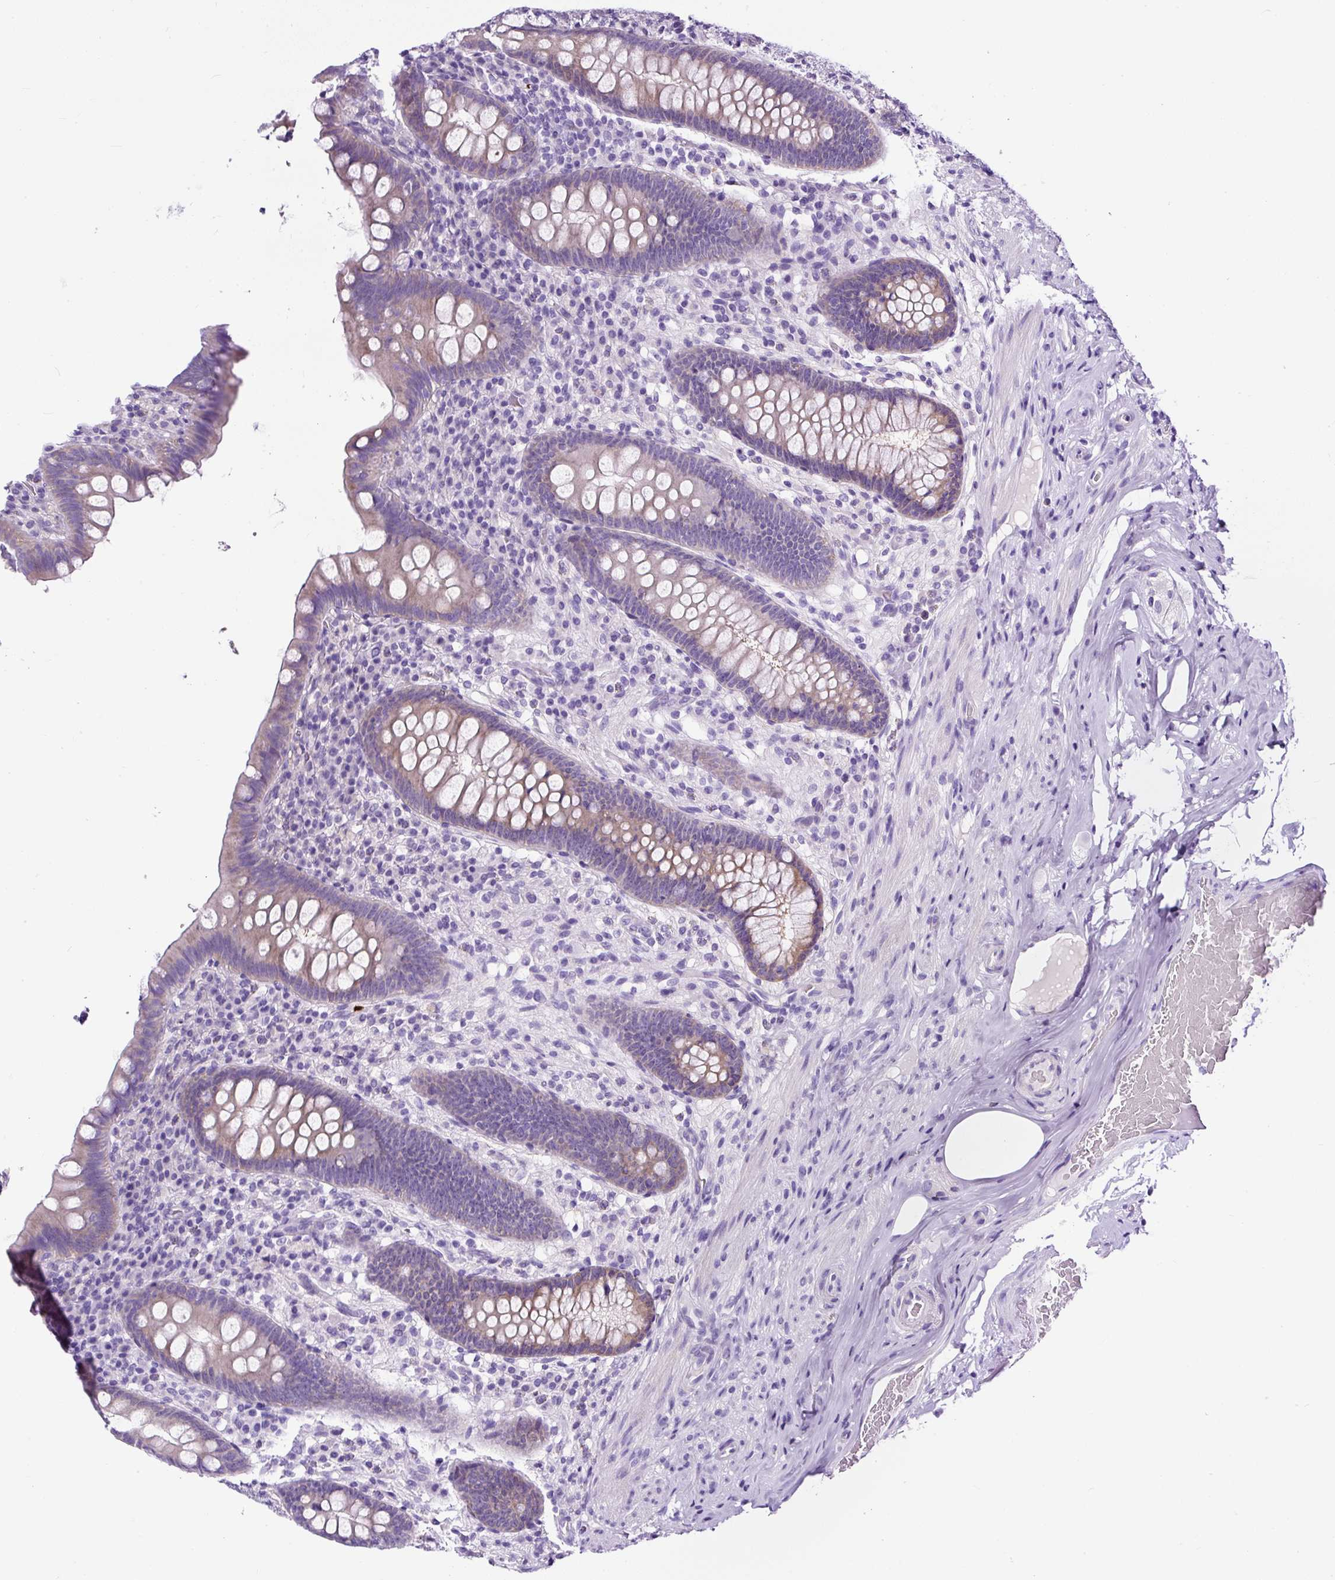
{"staining": {"intensity": "weak", "quantity": "<25%", "location": "cytoplasmic/membranous"}, "tissue": "appendix", "cell_type": "Glandular cells", "image_type": "normal", "snomed": [{"axis": "morphology", "description": "Normal tissue, NOS"}, {"axis": "topography", "description": "Appendix"}], "caption": "Image shows no protein expression in glandular cells of unremarkable appendix. (DAB (3,3'-diaminobenzidine) immunohistochemistry visualized using brightfield microscopy, high magnification).", "gene": "STOX2", "patient": {"sex": "male", "age": 71}}